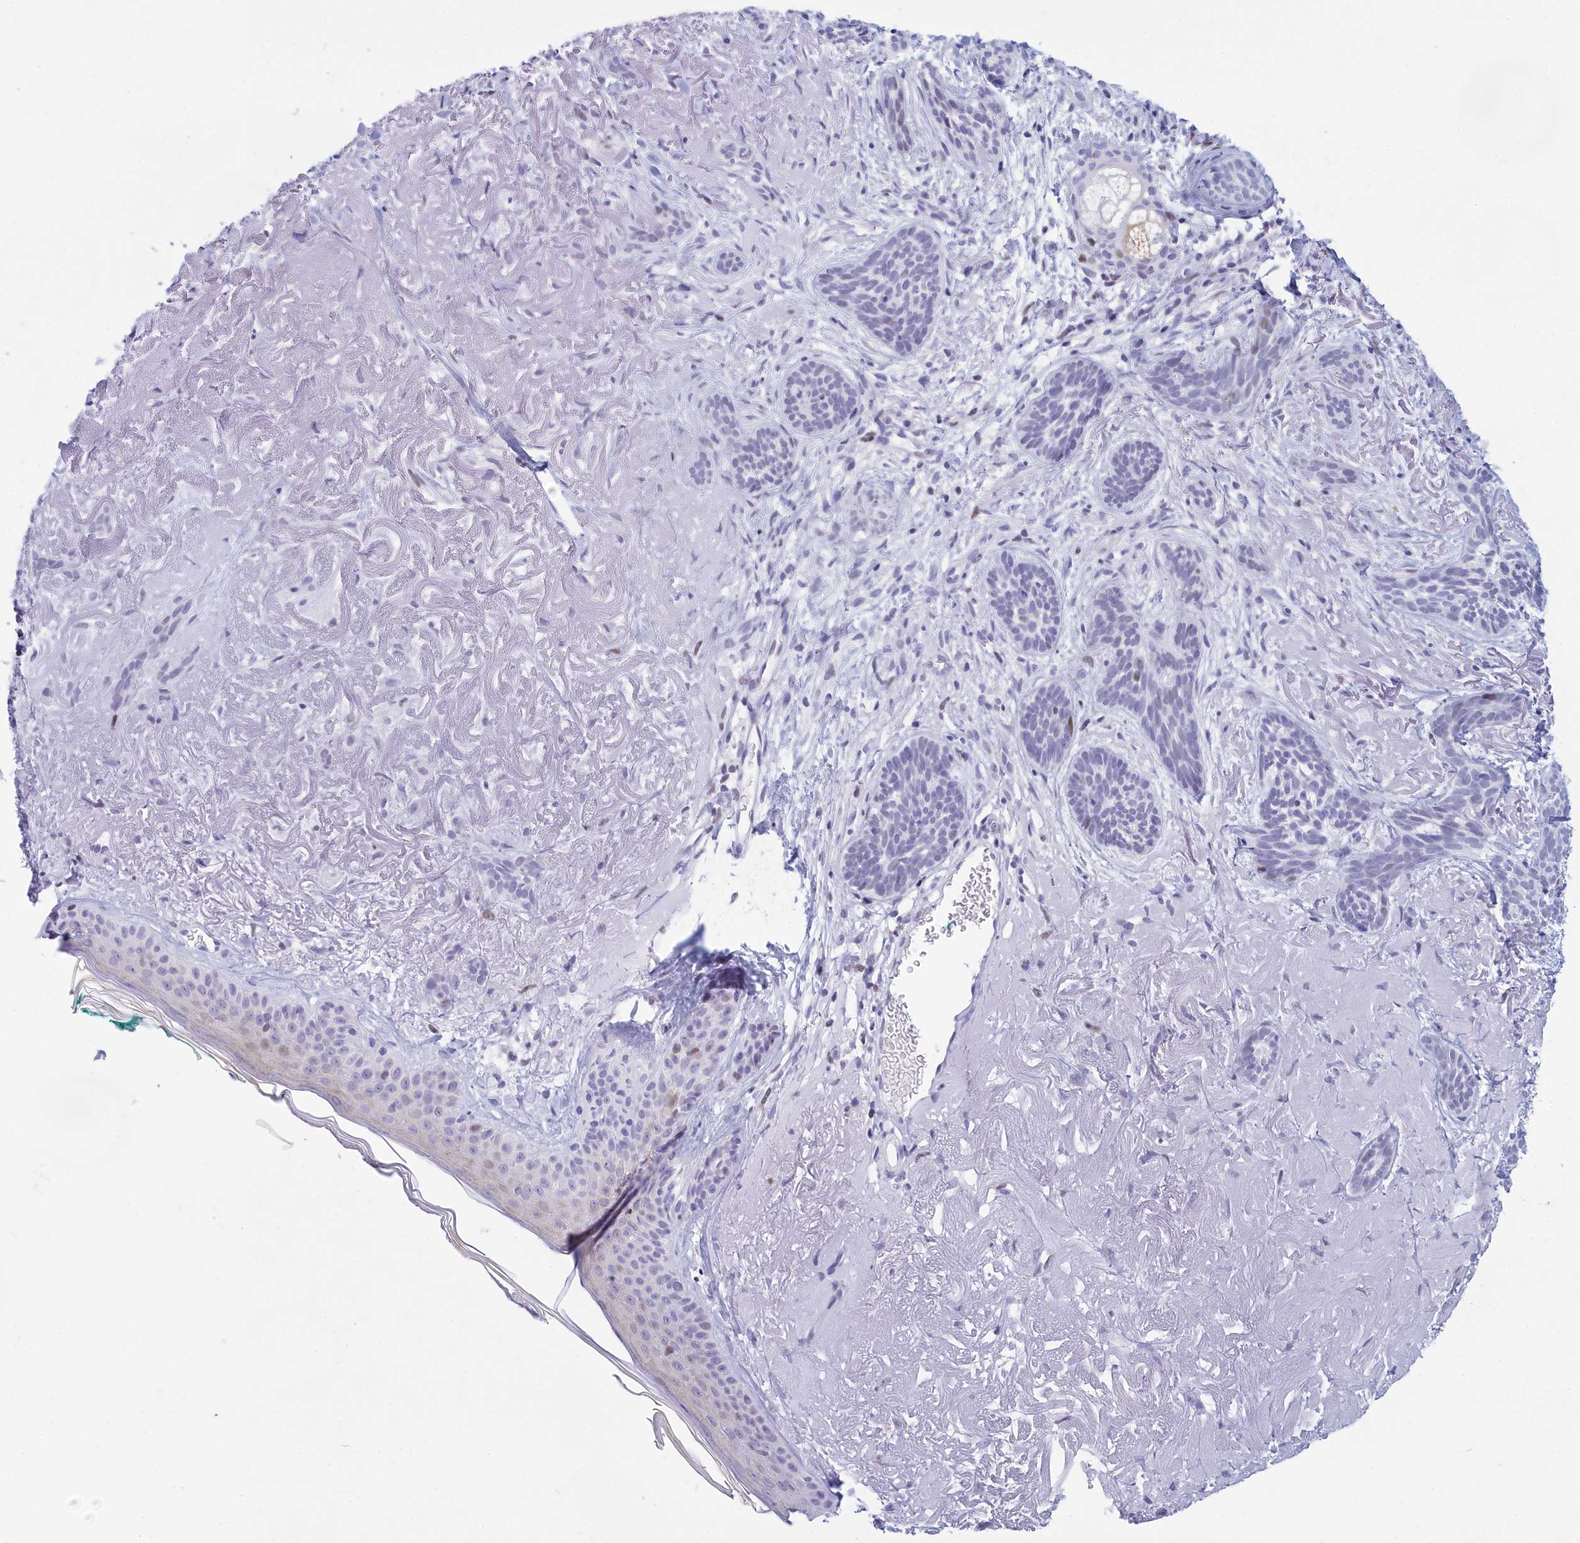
{"staining": {"intensity": "negative", "quantity": "none", "location": "none"}, "tissue": "skin cancer", "cell_type": "Tumor cells", "image_type": "cancer", "snomed": [{"axis": "morphology", "description": "Basal cell carcinoma"}, {"axis": "topography", "description": "Skin"}], "caption": "Protein analysis of basal cell carcinoma (skin) shows no significant expression in tumor cells.", "gene": "SNX20", "patient": {"sex": "male", "age": 71}}